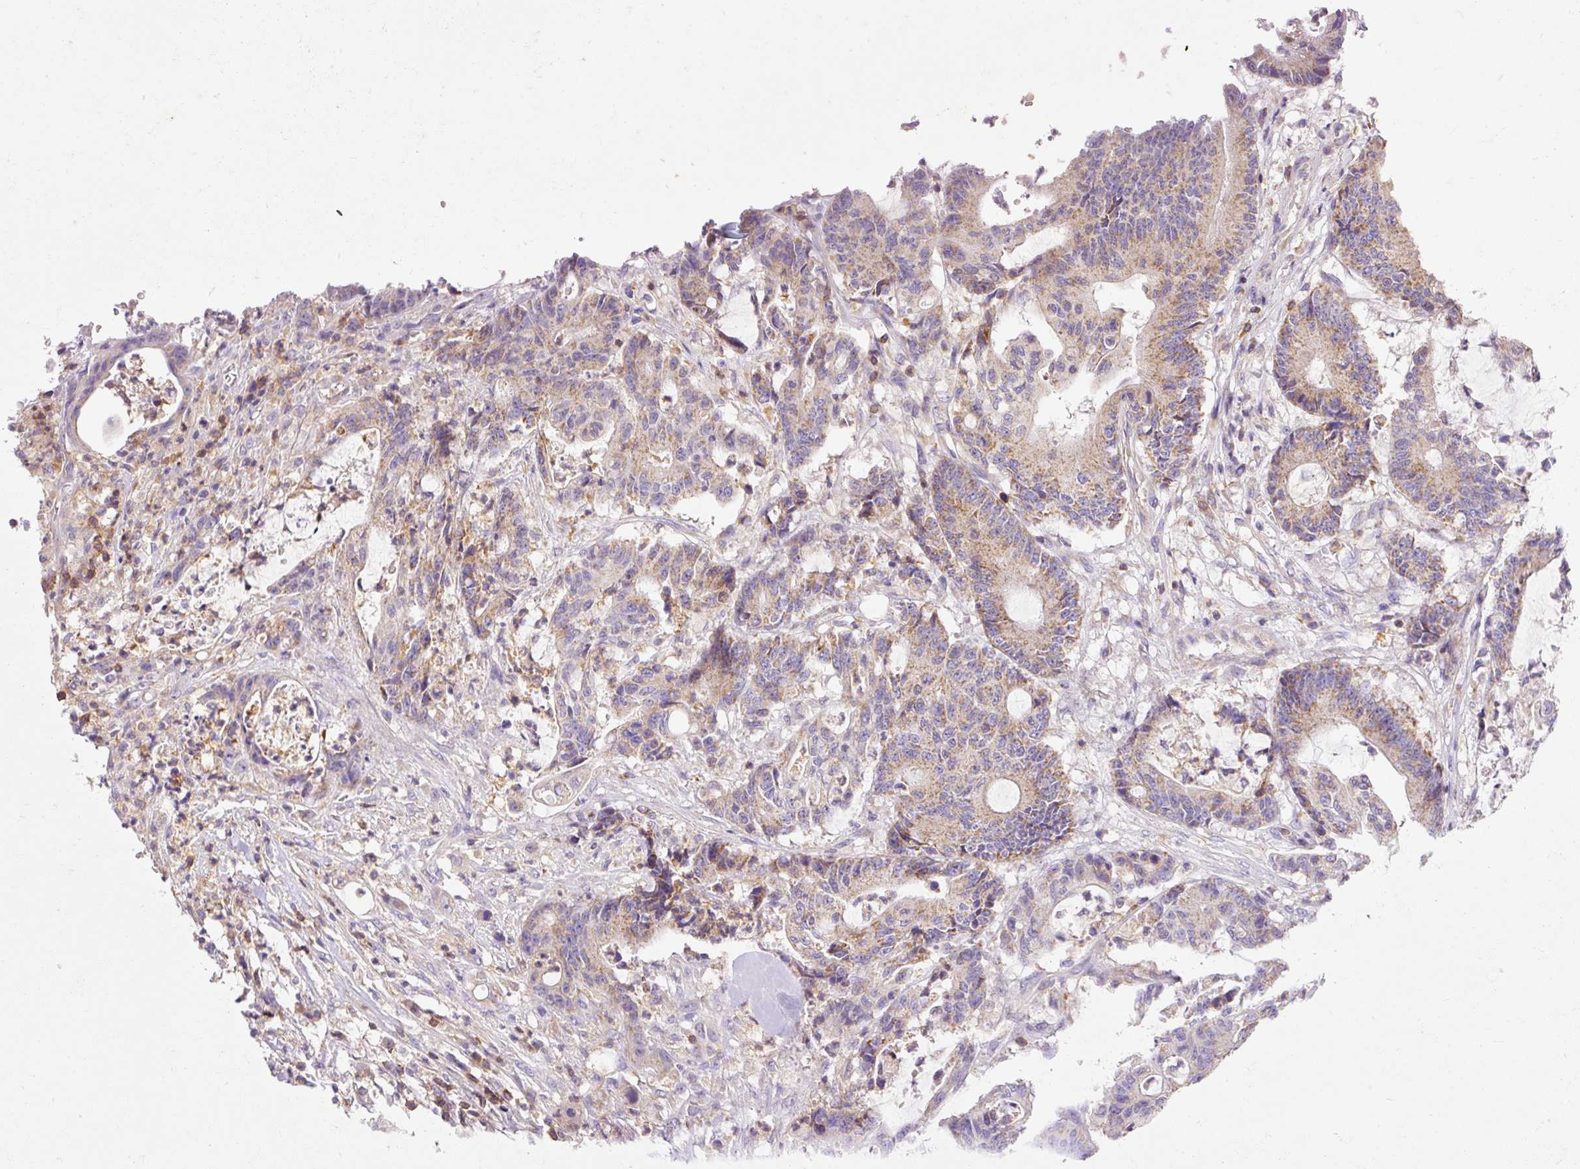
{"staining": {"intensity": "weak", "quantity": ">75%", "location": "cytoplasmic/membranous"}, "tissue": "colorectal cancer", "cell_type": "Tumor cells", "image_type": "cancer", "snomed": [{"axis": "morphology", "description": "Adenocarcinoma, NOS"}, {"axis": "topography", "description": "Colon"}], "caption": "The micrograph reveals staining of colorectal cancer (adenocarcinoma), revealing weak cytoplasmic/membranous protein staining (brown color) within tumor cells. (DAB IHC with brightfield microscopy, high magnification).", "gene": "IMMT", "patient": {"sex": "female", "age": 84}}